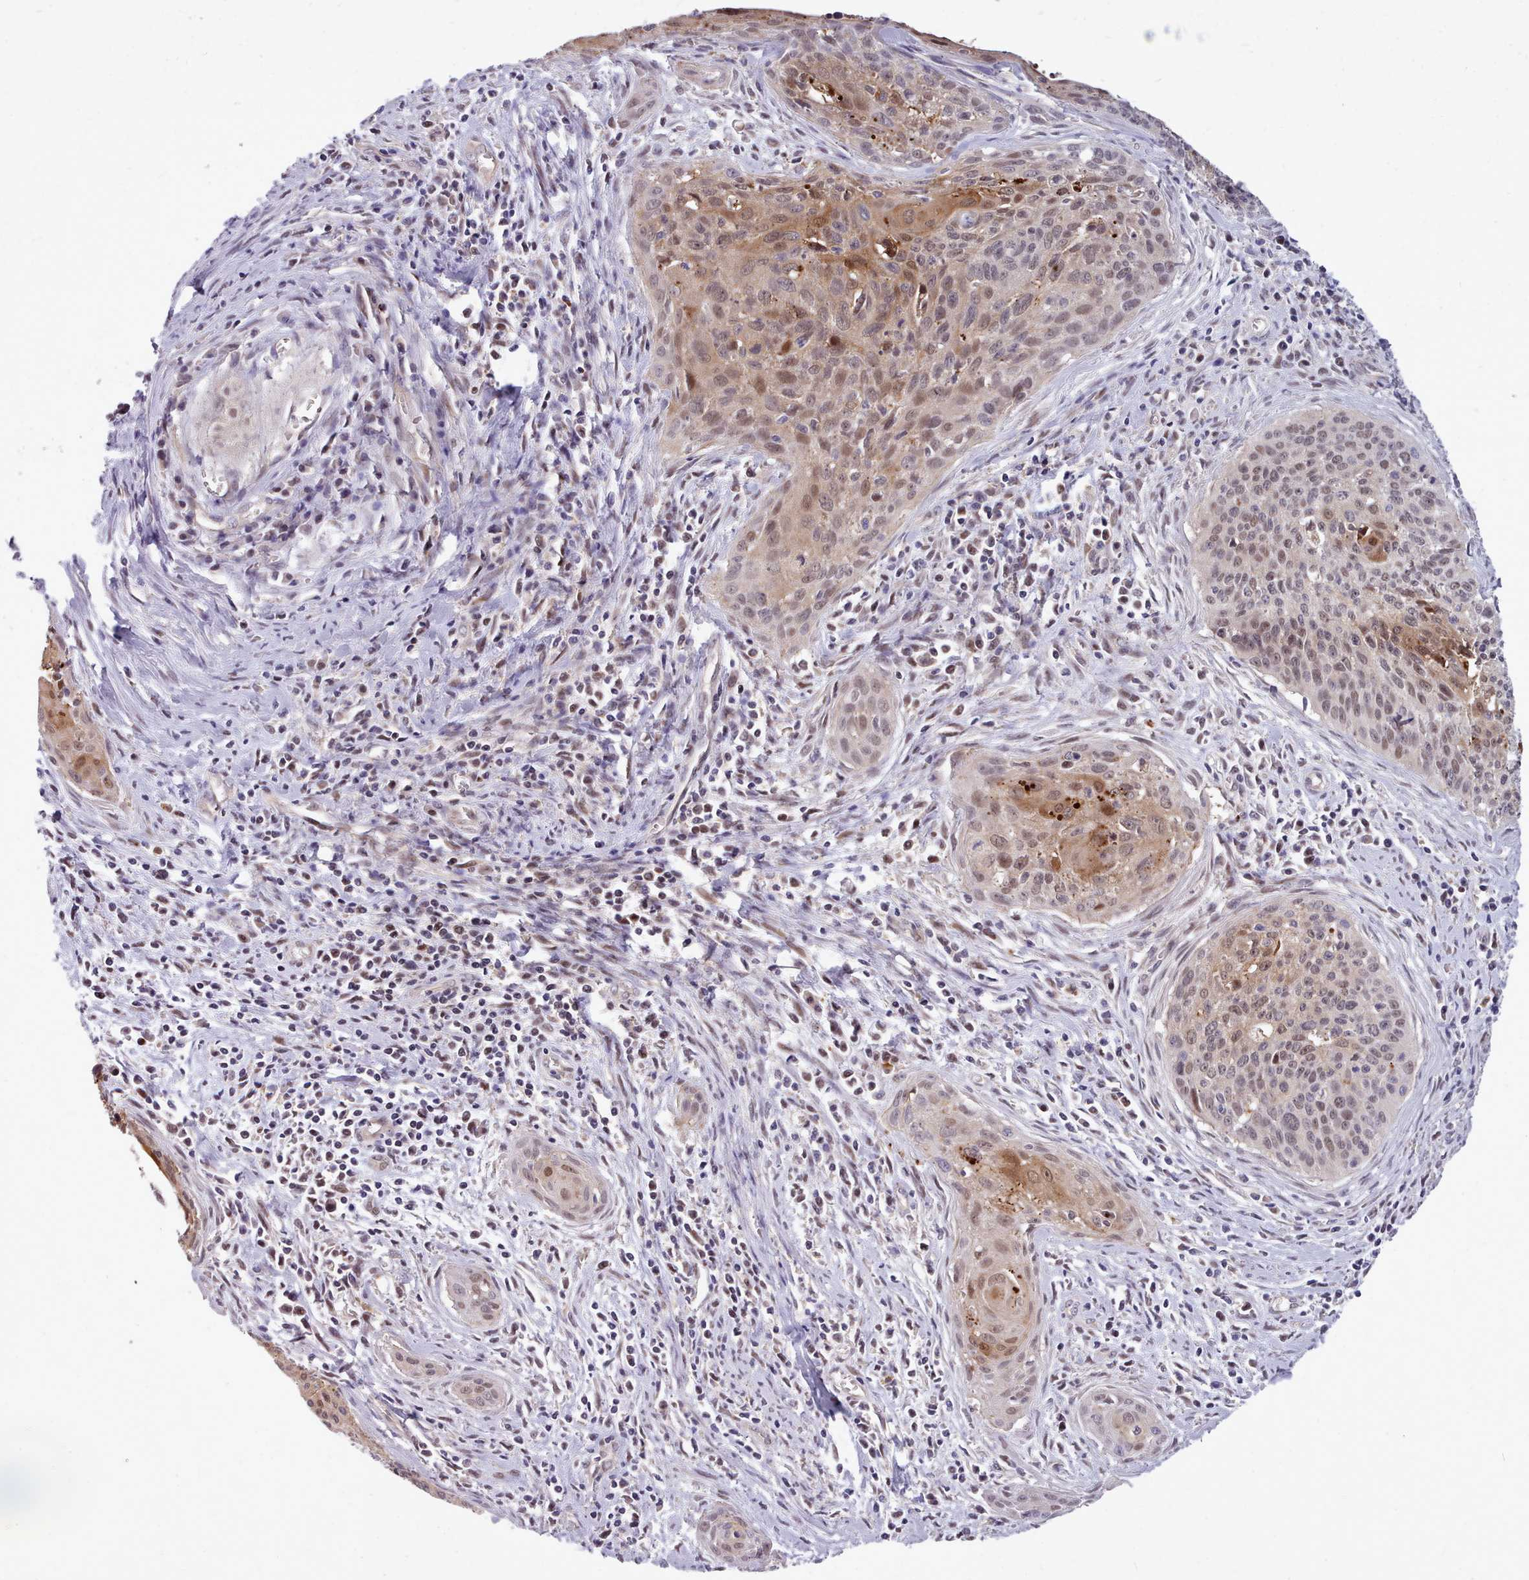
{"staining": {"intensity": "moderate", "quantity": "<25%", "location": "cytoplasmic/membranous,nuclear"}, "tissue": "cervical cancer", "cell_type": "Tumor cells", "image_type": "cancer", "snomed": [{"axis": "morphology", "description": "Squamous cell carcinoma, NOS"}, {"axis": "topography", "description": "Cervix"}], "caption": "High-magnification brightfield microscopy of cervical cancer stained with DAB (brown) and counterstained with hematoxylin (blue). tumor cells exhibit moderate cytoplasmic/membranous and nuclear expression is present in about<25% of cells. Nuclei are stained in blue.", "gene": "AHCY", "patient": {"sex": "female", "age": 55}}